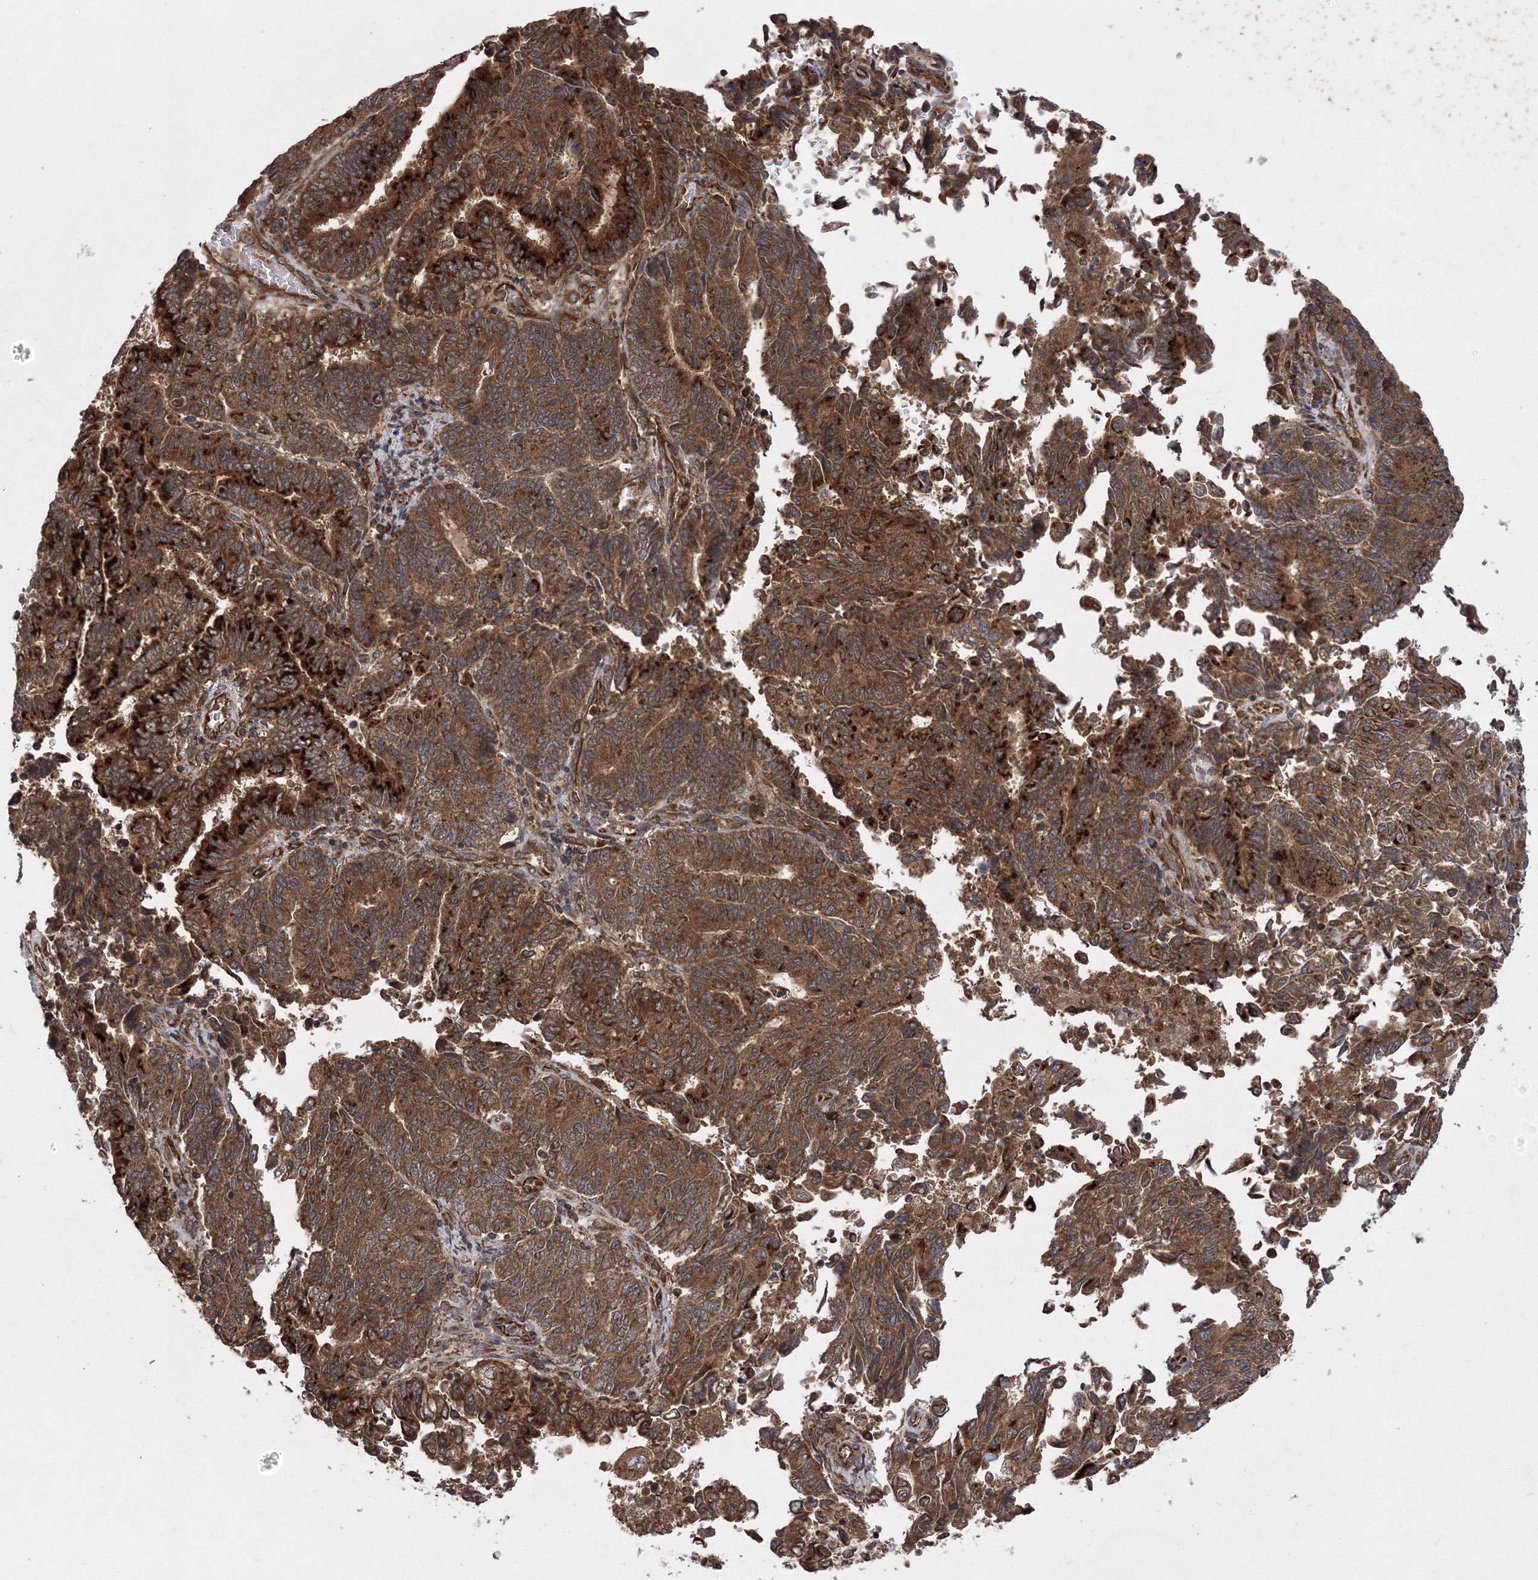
{"staining": {"intensity": "moderate", "quantity": ">75%", "location": "cytoplasmic/membranous"}, "tissue": "endometrial cancer", "cell_type": "Tumor cells", "image_type": "cancer", "snomed": [{"axis": "morphology", "description": "Adenocarcinoma, NOS"}, {"axis": "topography", "description": "Endometrium"}], "caption": "Tumor cells reveal moderate cytoplasmic/membranous staining in approximately >75% of cells in adenocarcinoma (endometrial).", "gene": "ATG3", "patient": {"sex": "female", "age": 80}}